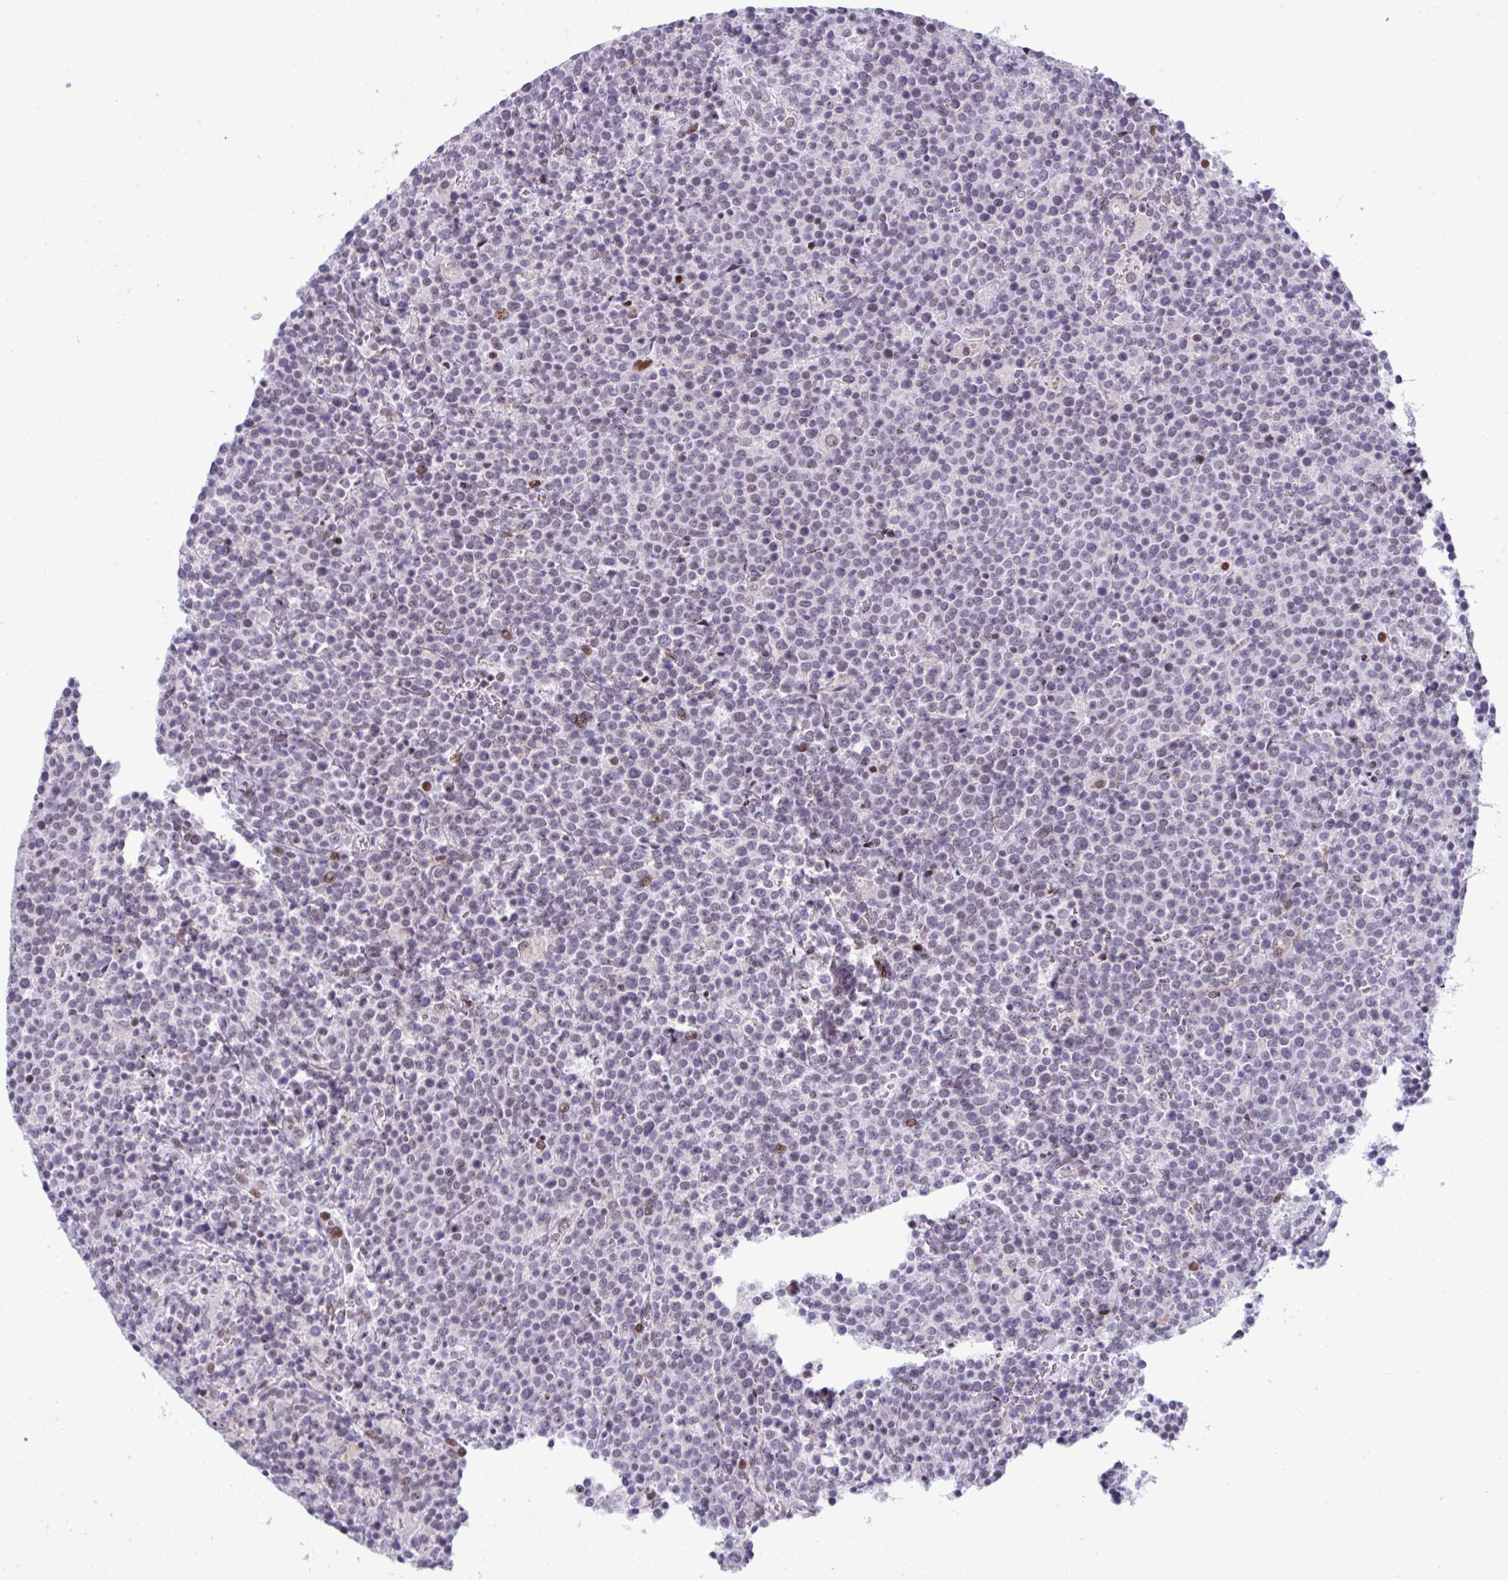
{"staining": {"intensity": "negative", "quantity": "none", "location": "none"}, "tissue": "lymphoma", "cell_type": "Tumor cells", "image_type": "cancer", "snomed": [{"axis": "morphology", "description": "Malignant lymphoma, non-Hodgkin's type, High grade"}, {"axis": "topography", "description": "Lymph node"}], "caption": "Tumor cells are negative for brown protein staining in lymphoma.", "gene": "ZFHX3", "patient": {"sex": "male", "age": 61}}